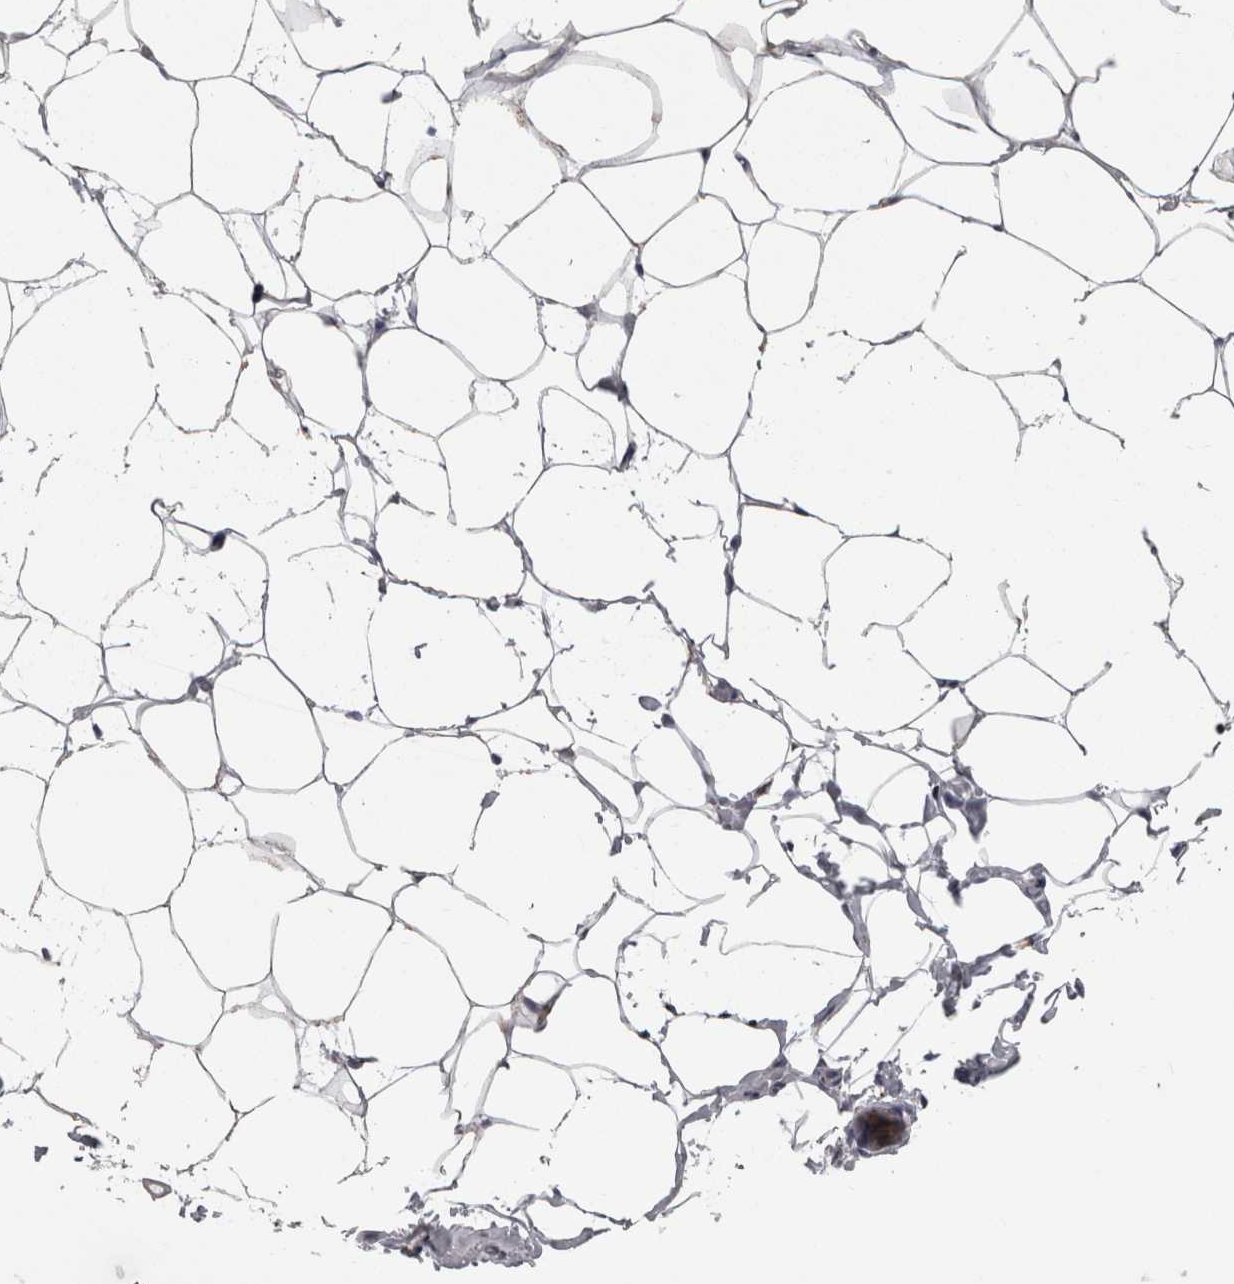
{"staining": {"intensity": "weak", "quantity": ">75%", "location": "cytoplasmic/membranous"}, "tissue": "adipose tissue", "cell_type": "Adipocytes", "image_type": "normal", "snomed": [{"axis": "morphology", "description": "Normal tissue, NOS"}, {"axis": "morphology", "description": "Fibrosis, NOS"}, {"axis": "topography", "description": "Breast"}, {"axis": "topography", "description": "Adipose tissue"}], "caption": "Adipocytes display weak cytoplasmic/membranous staining in approximately >75% of cells in normal adipose tissue. (Brightfield microscopy of DAB IHC at high magnification).", "gene": "MDH2", "patient": {"sex": "female", "age": 39}}